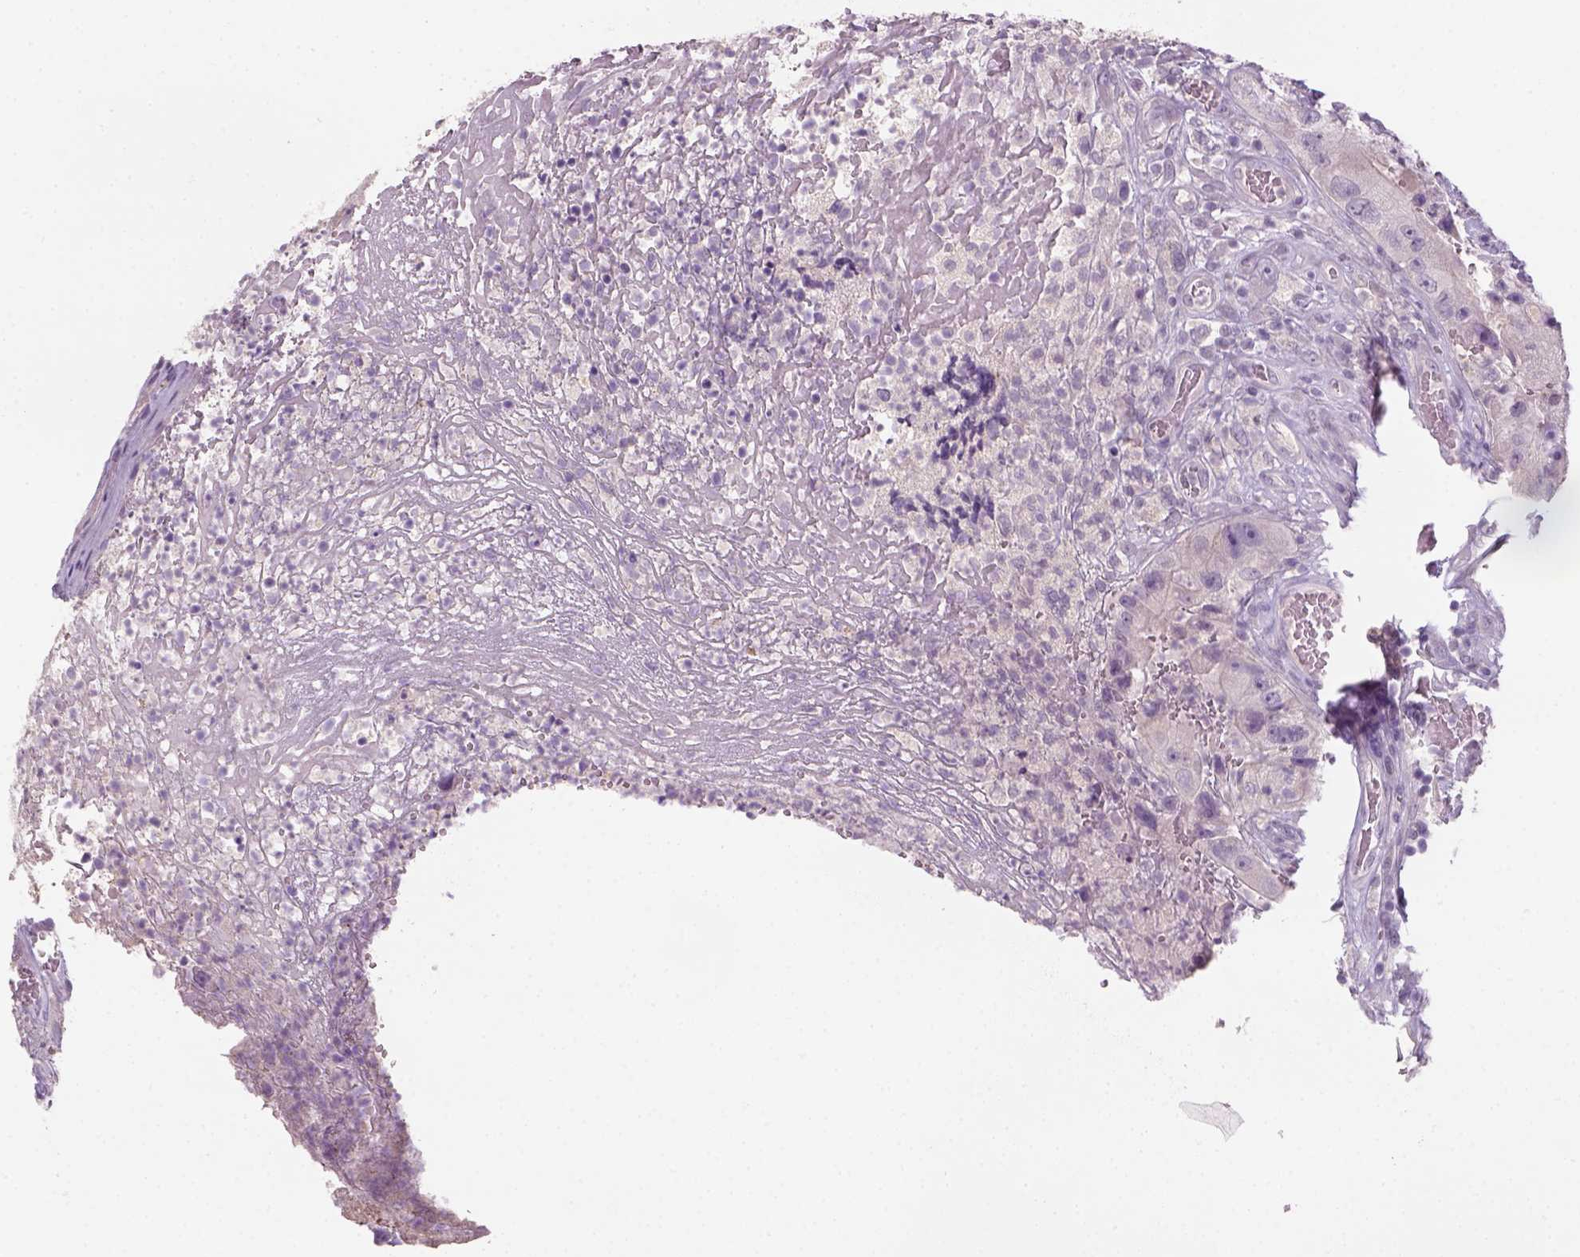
{"staining": {"intensity": "negative", "quantity": "none", "location": "none"}, "tissue": "colorectal cancer", "cell_type": "Tumor cells", "image_type": "cancer", "snomed": [{"axis": "morphology", "description": "Adenocarcinoma, NOS"}, {"axis": "topography", "description": "Colon"}], "caption": "Human colorectal cancer stained for a protein using IHC shows no positivity in tumor cells.", "gene": "GFI1B", "patient": {"sex": "female", "age": 86}}